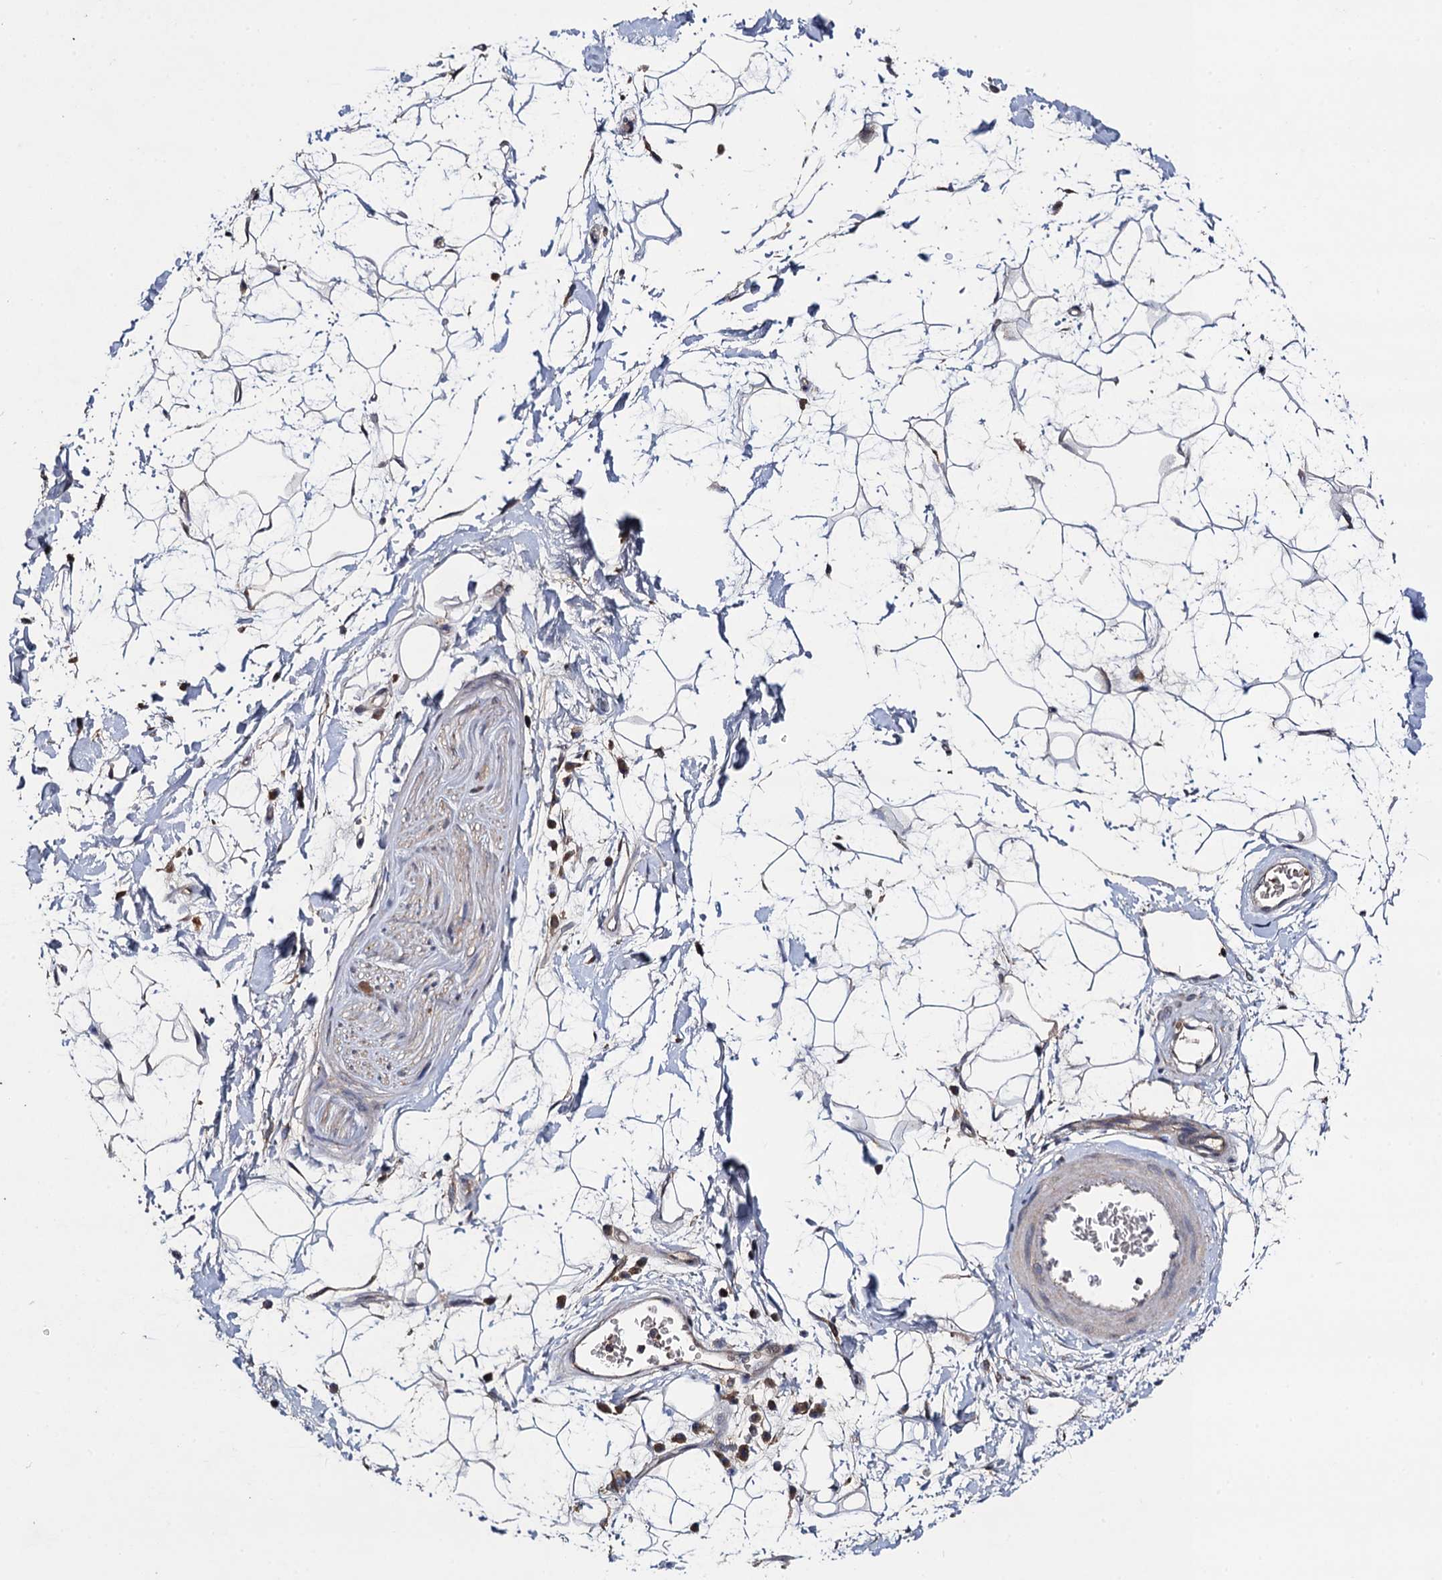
{"staining": {"intensity": "negative", "quantity": "none", "location": "none"}, "tissue": "adipose tissue", "cell_type": "Adipocytes", "image_type": "normal", "snomed": [{"axis": "morphology", "description": "Normal tissue, NOS"}, {"axis": "topography", "description": "Soft tissue"}], "caption": "High magnification brightfield microscopy of normal adipose tissue stained with DAB (3,3'-diaminobenzidine) (brown) and counterstained with hematoxylin (blue): adipocytes show no significant staining. (Brightfield microscopy of DAB (3,3'-diaminobenzidine) immunohistochemistry (IHC) at high magnification).", "gene": "VPS37D", "patient": {"sex": "male", "age": 72}}